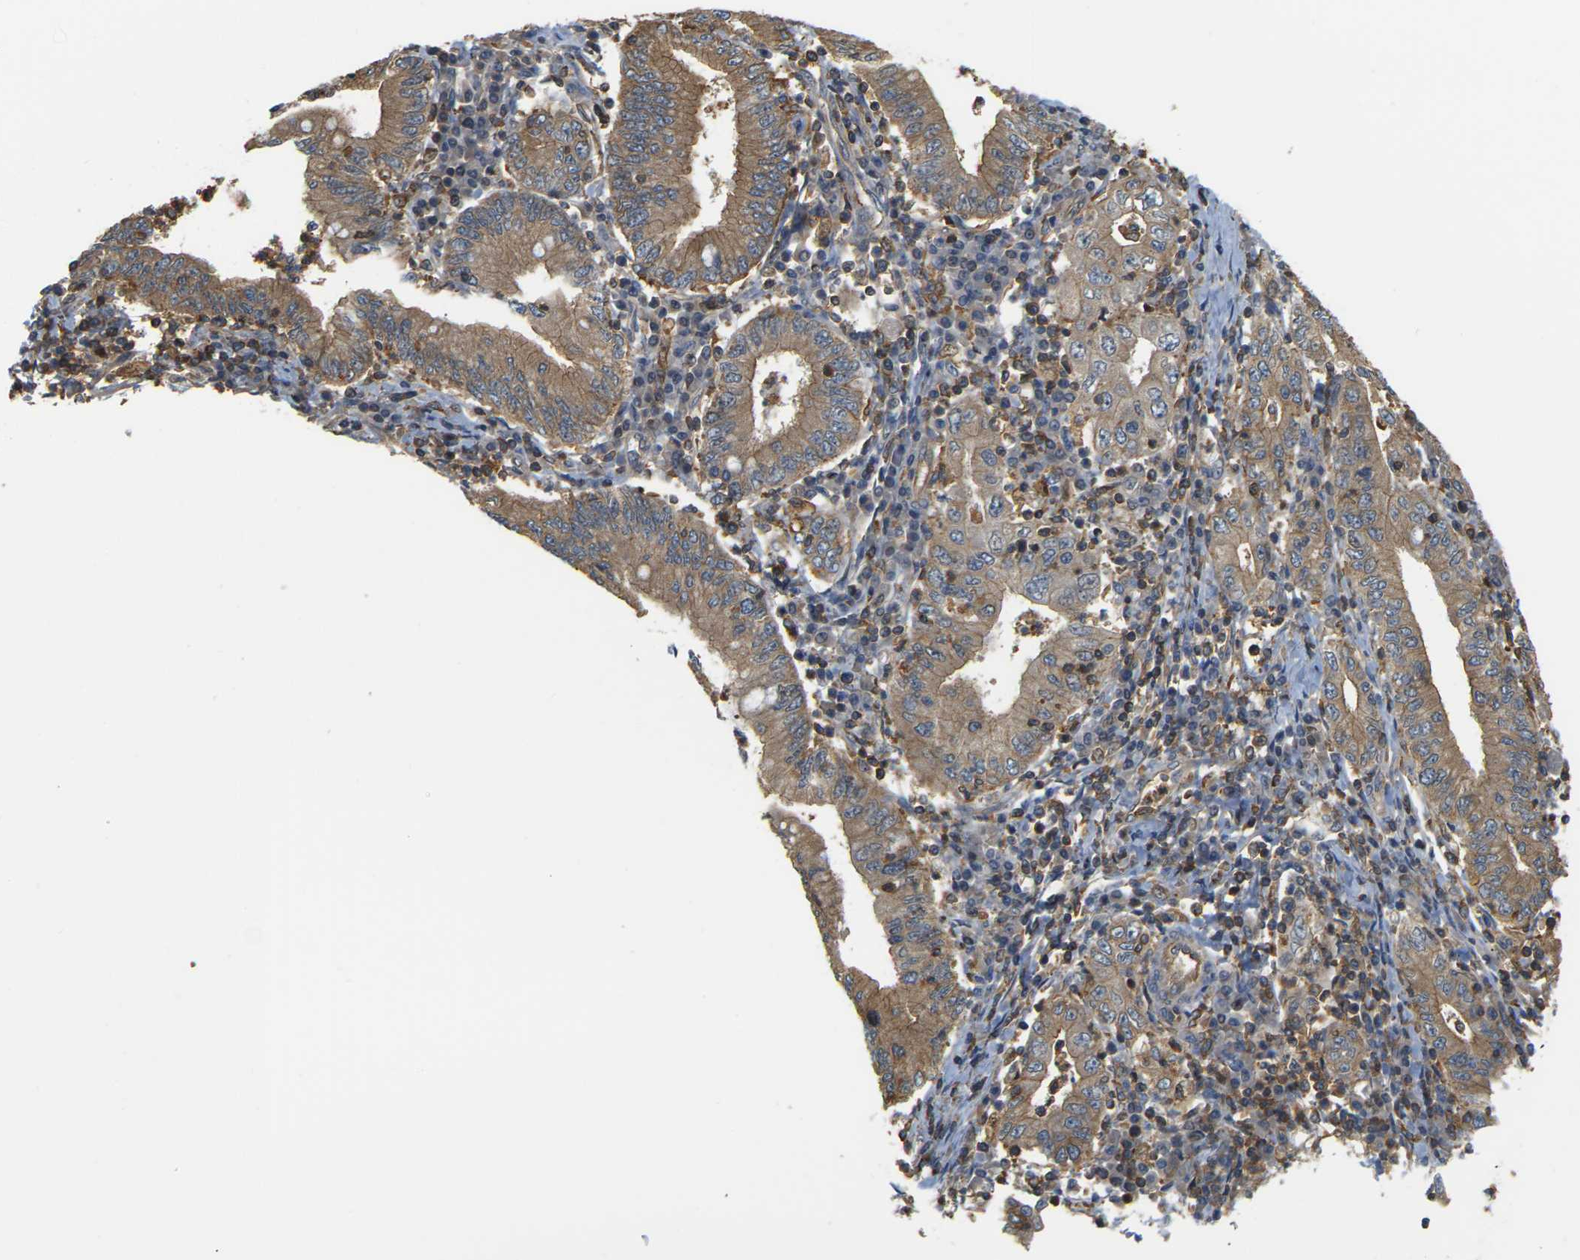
{"staining": {"intensity": "moderate", "quantity": ">75%", "location": "cytoplasmic/membranous"}, "tissue": "stomach cancer", "cell_type": "Tumor cells", "image_type": "cancer", "snomed": [{"axis": "morphology", "description": "Normal tissue, NOS"}, {"axis": "morphology", "description": "Adenocarcinoma, NOS"}, {"axis": "topography", "description": "Esophagus"}, {"axis": "topography", "description": "Stomach, upper"}, {"axis": "topography", "description": "Peripheral nerve tissue"}], "caption": "Brown immunohistochemical staining in human stomach cancer (adenocarcinoma) displays moderate cytoplasmic/membranous staining in about >75% of tumor cells.", "gene": "IQGAP1", "patient": {"sex": "male", "age": 62}}